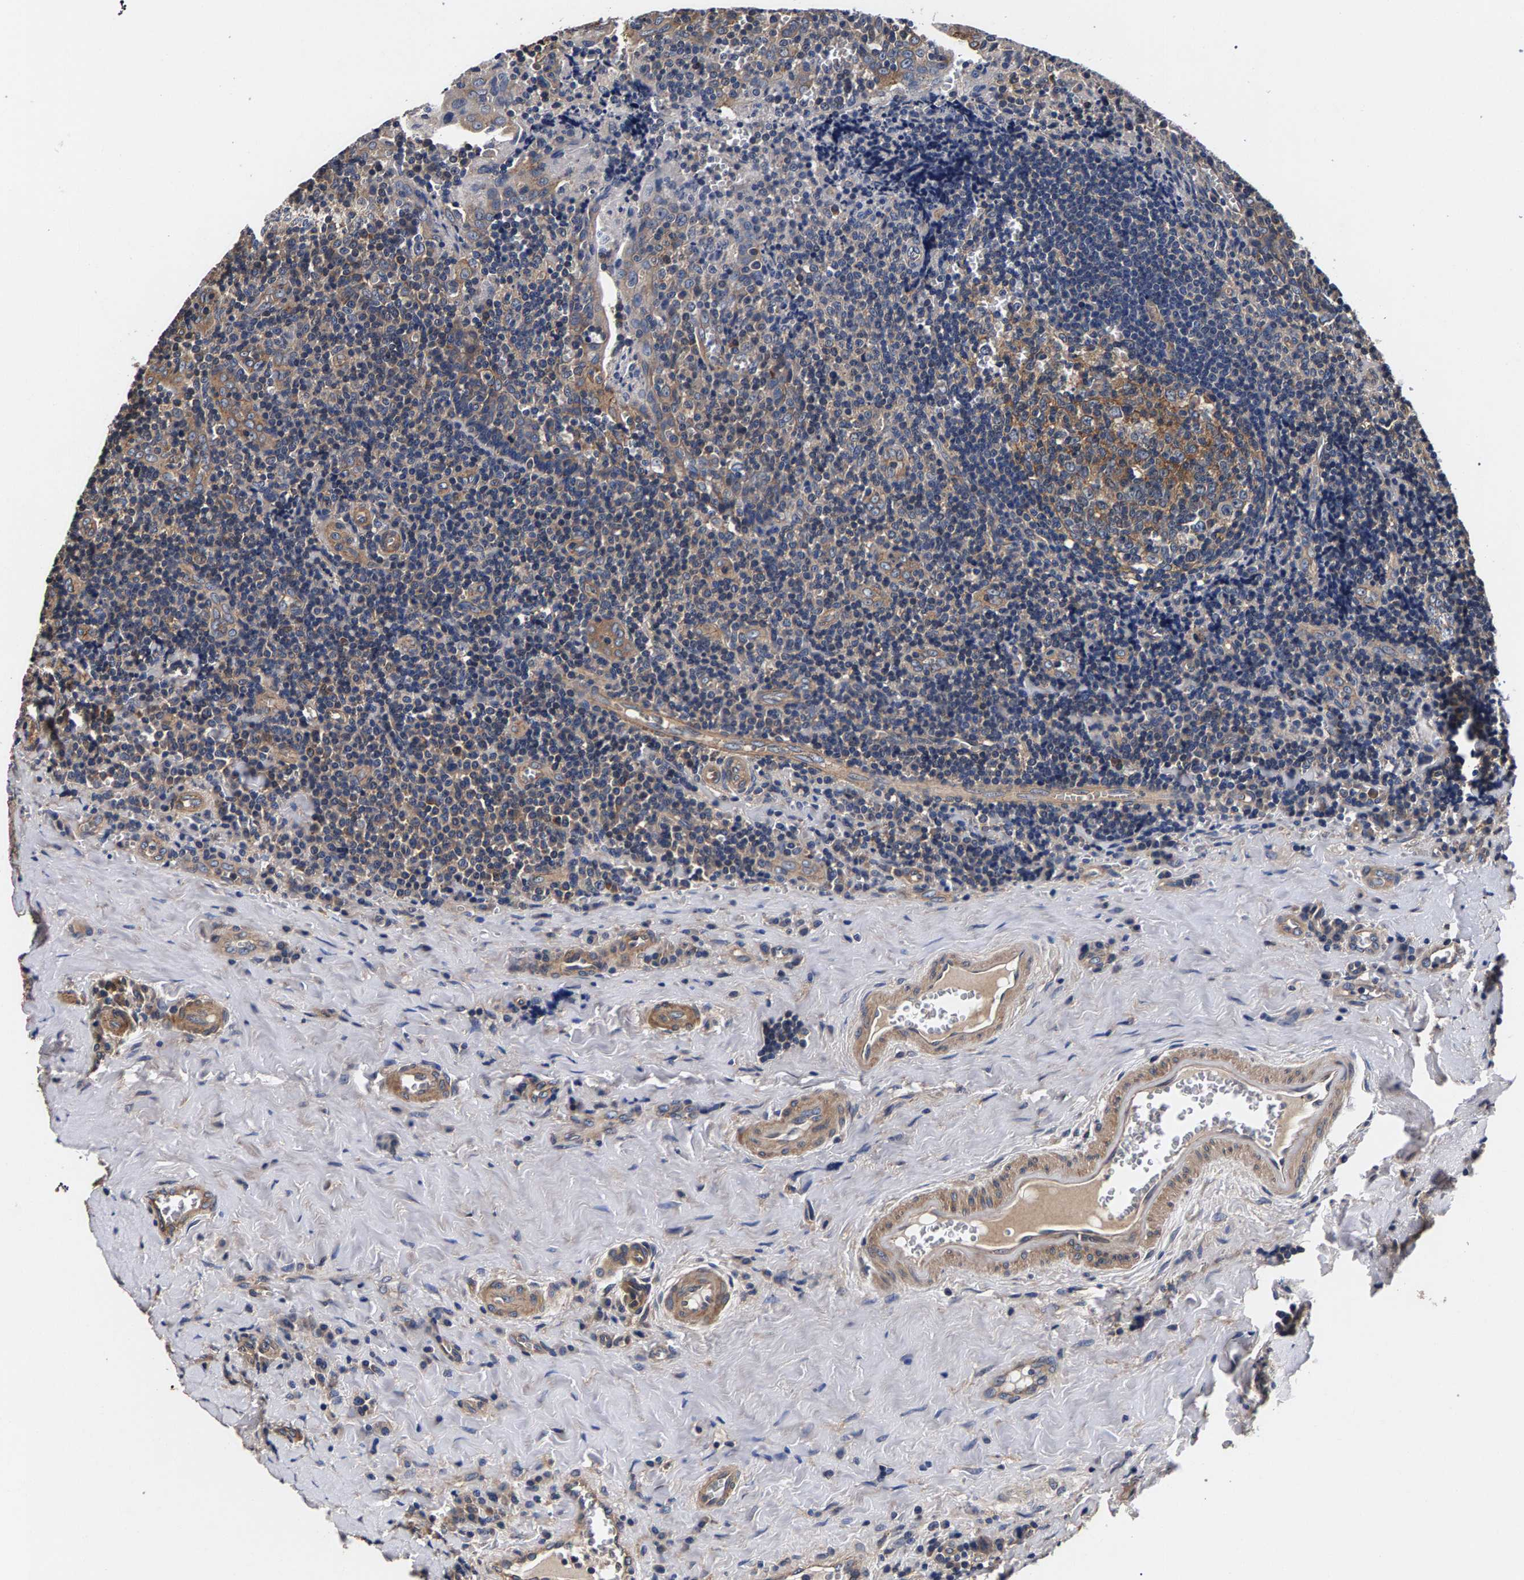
{"staining": {"intensity": "moderate", "quantity": ">75%", "location": "cytoplasmic/membranous"}, "tissue": "tonsil", "cell_type": "Germinal center cells", "image_type": "normal", "snomed": [{"axis": "morphology", "description": "Normal tissue, NOS"}, {"axis": "morphology", "description": "Inflammation, NOS"}, {"axis": "topography", "description": "Tonsil"}], "caption": "The photomicrograph displays immunohistochemical staining of normal tonsil. There is moderate cytoplasmic/membranous positivity is appreciated in approximately >75% of germinal center cells. The protein of interest is shown in brown color, while the nuclei are stained blue.", "gene": "MARCHF7", "patient": {"sex": "female", "age": 31}}